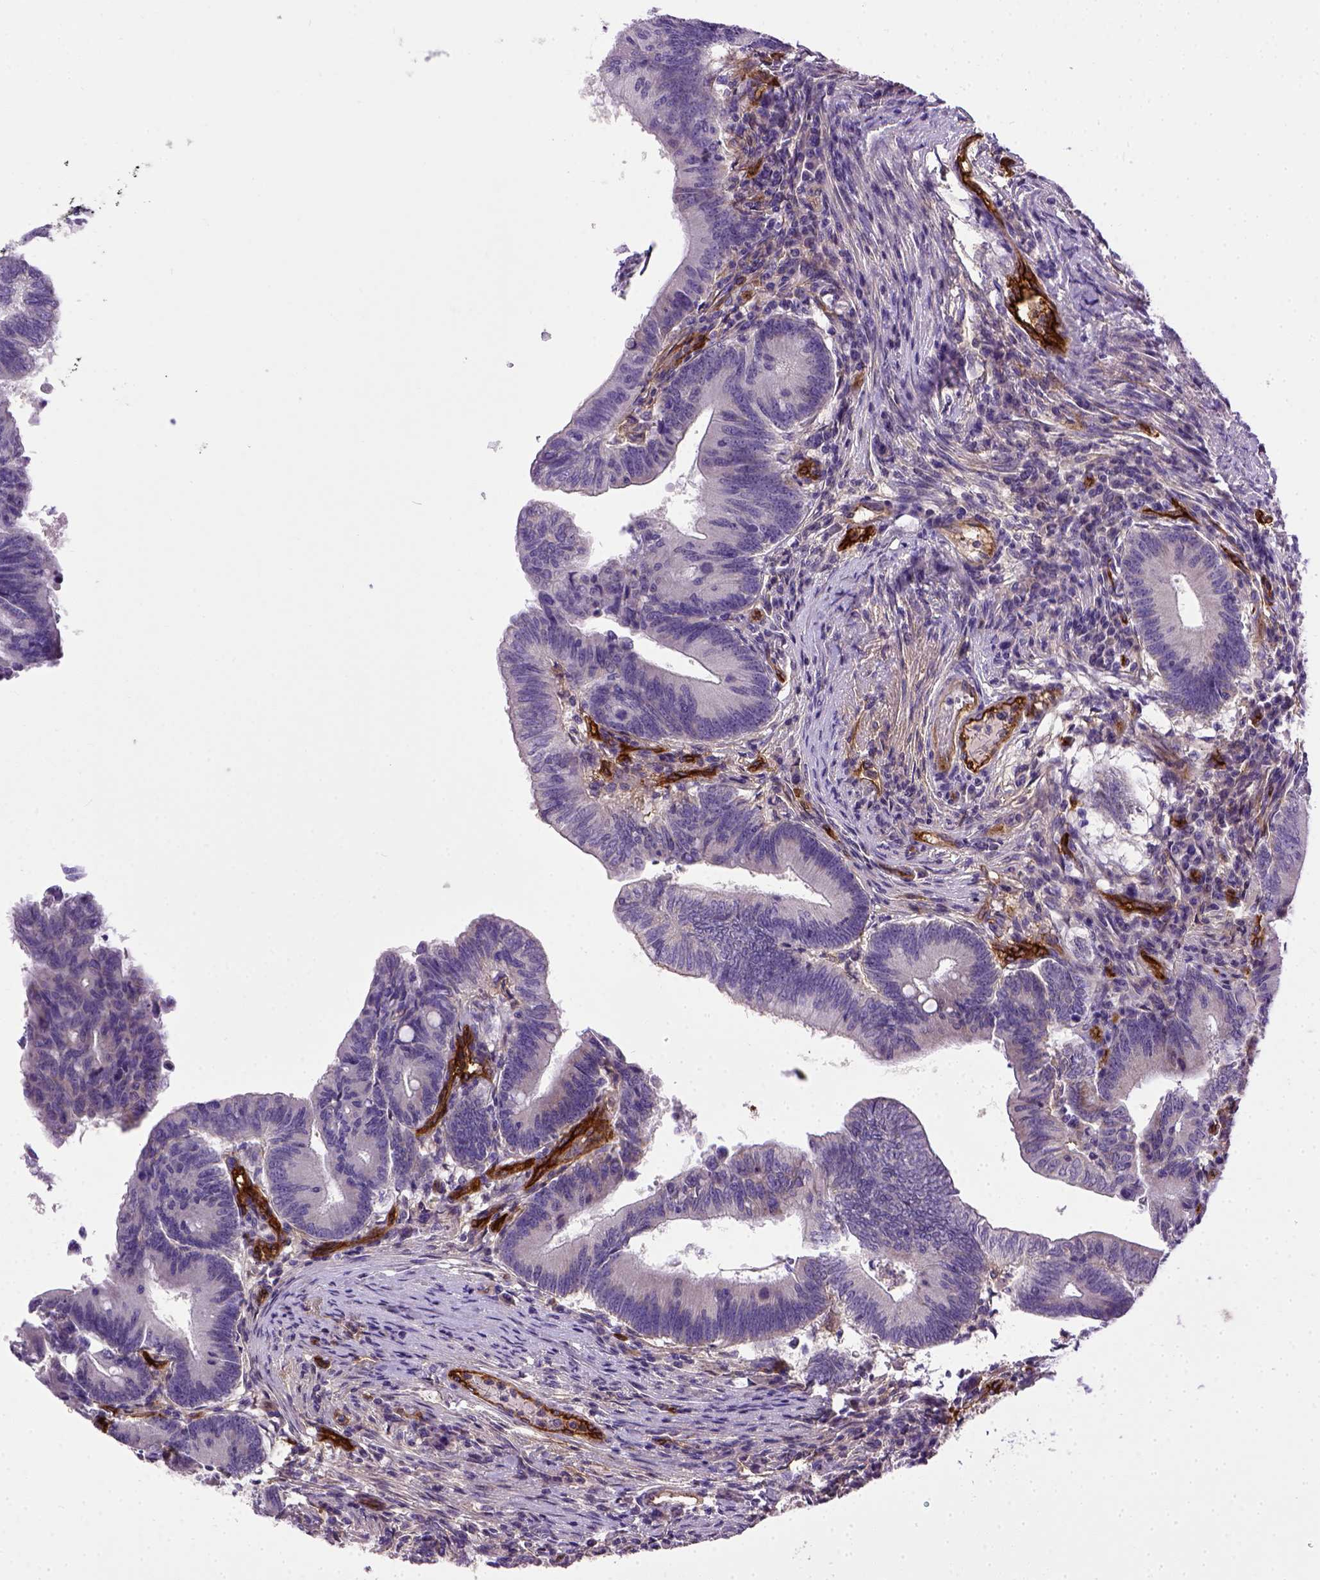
{"staining": {"intensity": "negative", "quantity": "none", "location": "none"}, "tissue": "colorectal cancer", "cell_type": "Tumor cells", "image_type": "cancer", "snomed": [{"axis": "morphology", "description": "Adenocarcinoma, NOS"}, {"axis": "topography", "description": "Colon"}], "caption": "Protein analysis of colorectal cancer displays no significant positivity in tumor cells.", "gene": "ENG", "patient": {"sex": "female", "age": 70}}